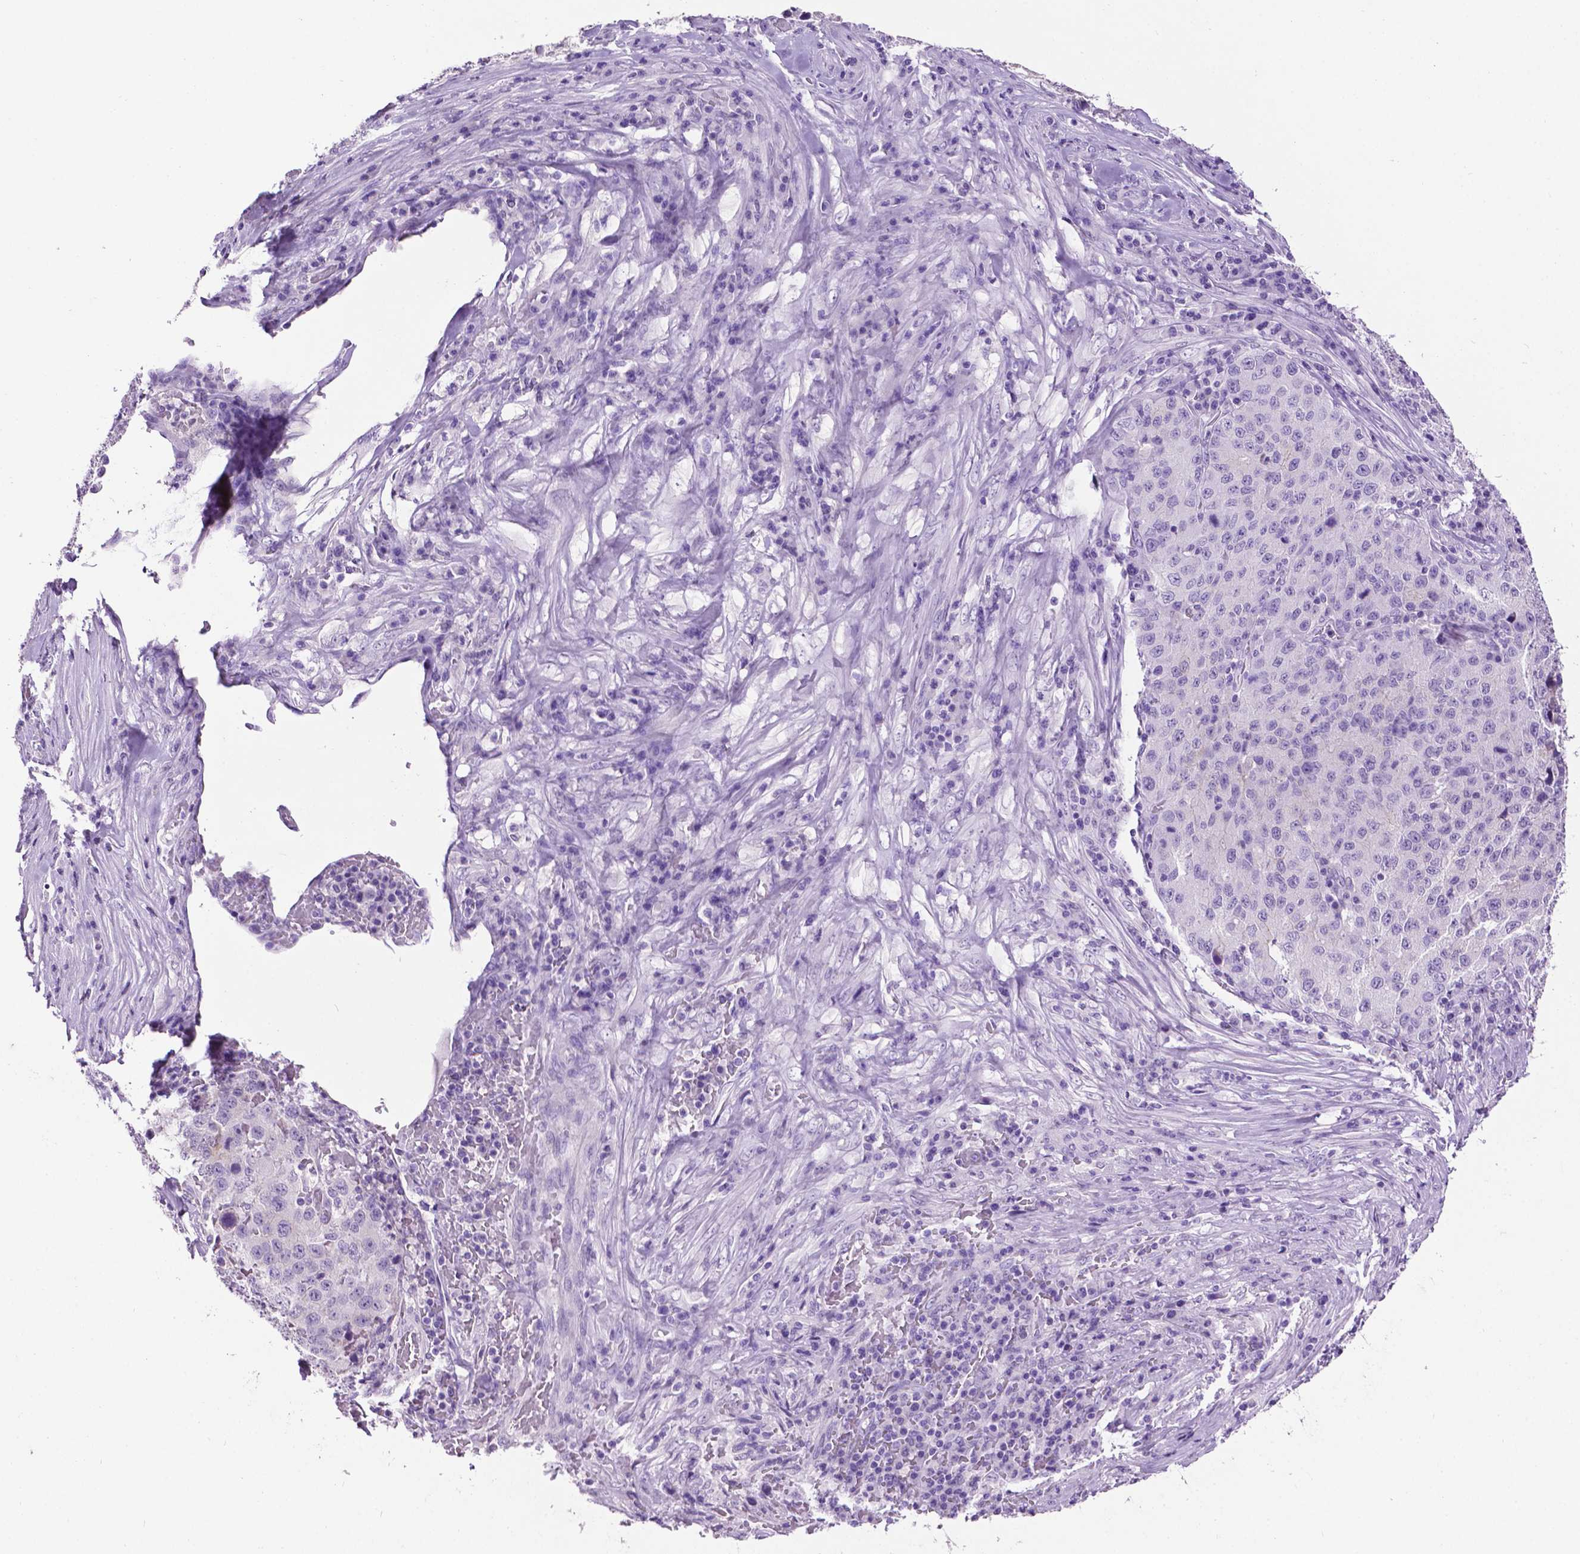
{"staining": {"intensity": "negative", "quantity": "none", "location": "none"}, "tissue": "stomach cancer", "cell_type": "Tumor cells", "image_type": "cancer", "snomed": [{"axis": "morphology", "description": "Adenocarcinoma, NOS"}, {"axis": "topography", "description": "Stomach"}], "caption": "An immunohistochemistry histopathology image of stomach cancer is shown. There is no staining in tumor cells of stomach cancer. (Brightfield microscopy of DAB immunohistochemistry at high magnification).", "gene": "TACSTD2", "patient": {"sex": "male", "age": 71}}